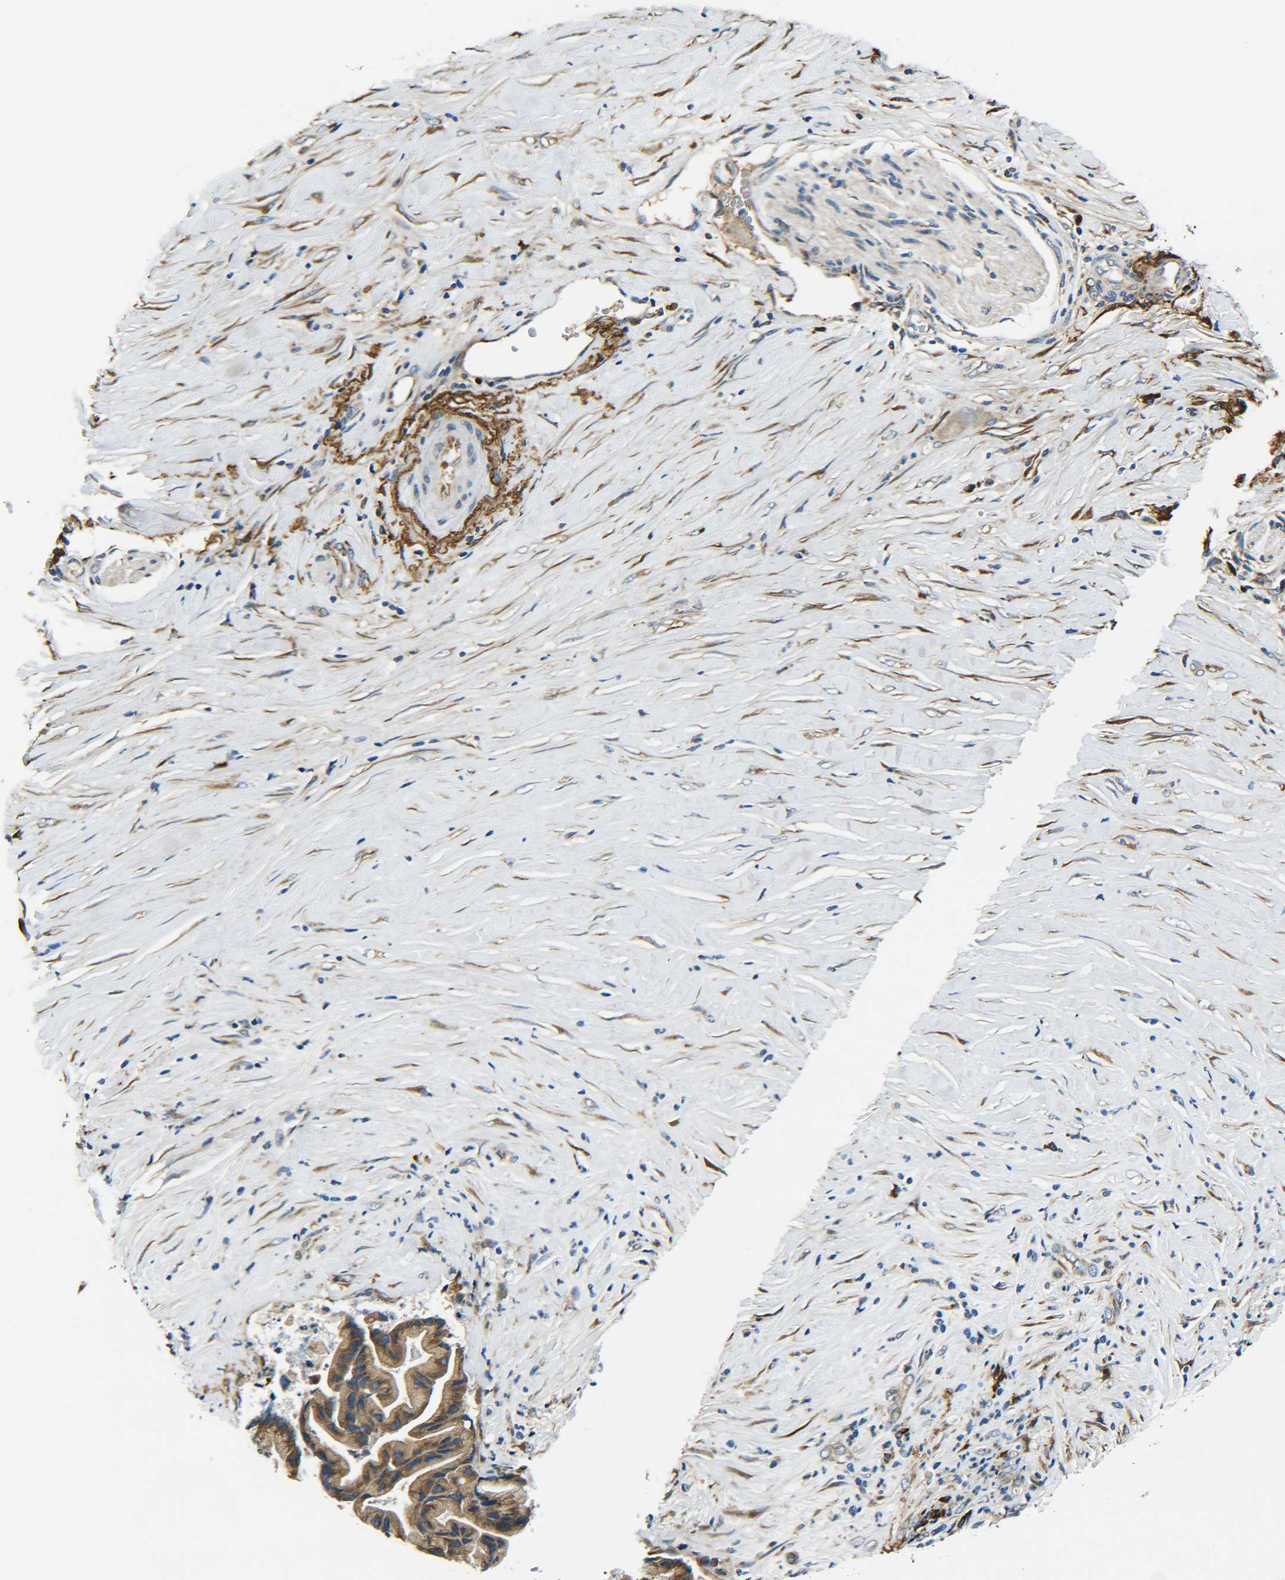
{"staining": {"intensity": "moderate", "quantity": ">75%", "location": "cytoplasmic/membranous"}, "tissue": "pancreatic cancer", "cell_type": "Tumor cells", "image_type": "cancer", "snomed": [{"axis": "morphology", "description": "Adenocarcinoma, NOS"}, {"axis": "topography", "description": "Pancreas"}], "caption": "The micrograph demonstrates immunohistochemical staining of pancreatic cancer. There is moderate cytoplasmic/membranous expression is seen in approximately >75% of tumor cells.", "gene": "PREB", "patient": {"sex": "female", "age": 59}}